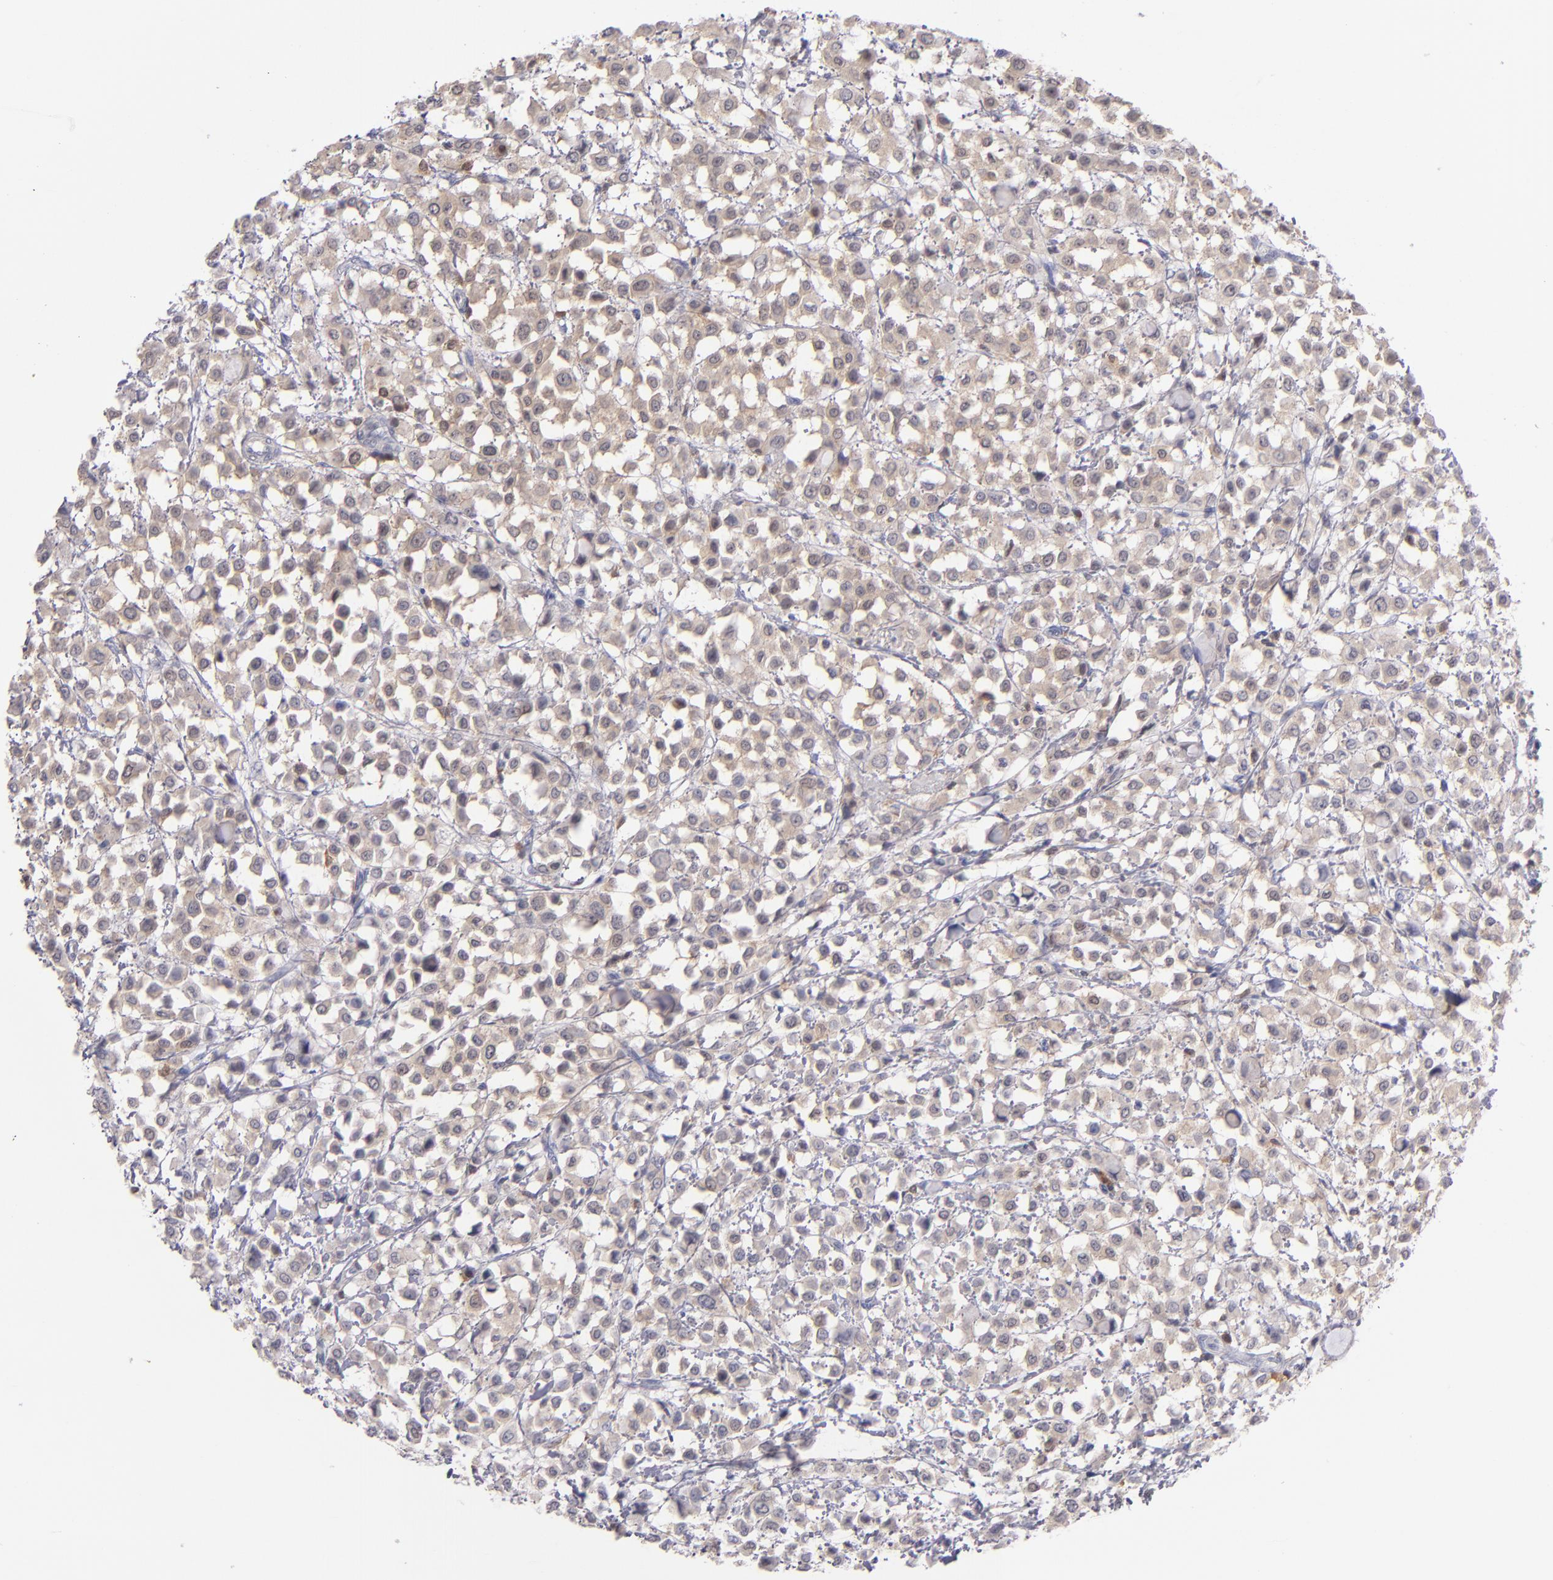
{"staining": {"intensity": "weak", "quantity": ">75%", "location": "cytoplasmic/membranous"}, "tissue": "breast cancer", "cell_type": "Tumor cells", "image_type": "cancer", "snomed": [{"axis": "morphology", "description": "Lobular carcinoma"}, {"axis": "topography", "description": "Breast"}], "caption": "A brown stain labels weak cytoplasmic/membranous positivity of a protein in human lobular carcinoma (breast) tumor cells.", "gene": "PRKCD", "patient": {"sex": "female", "age": 85}}